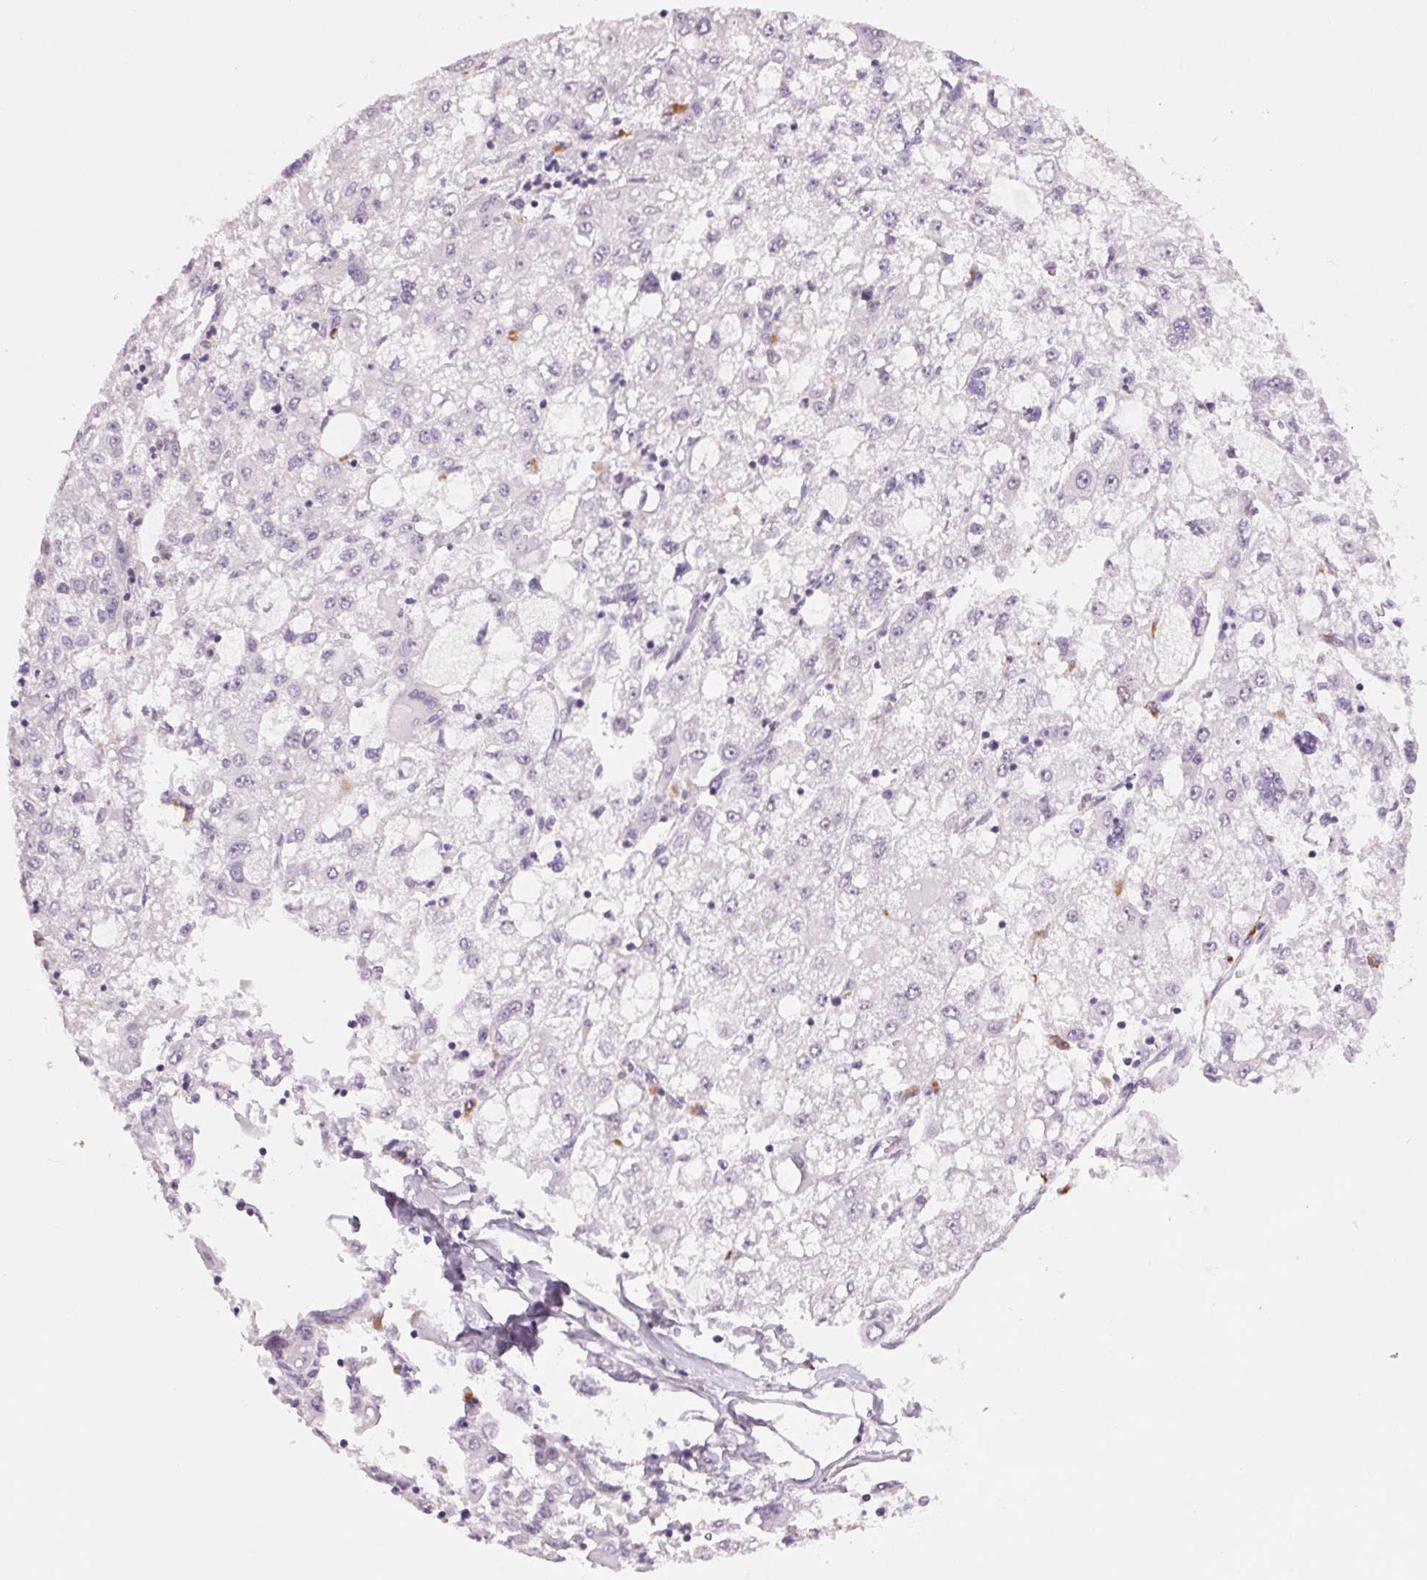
{"staining": {"intensity": "negative", "quantity": "none", "location": "none"}, "tissue": "liver cancer", "cell_type": "Tumor cells", "image_type": "cancer", "snomed": [{"axis": "morphology", "description": "Carcinoma, Hepatocellular, NOS"}, {"axis": "topography", "description": "Liver"}], "caption": "IHC histopathology image of human liver cancer stained for a protein (brown), which demonstrates no staining in tumor cells.", "gene": "MPO", "patient": {"sex": "male", "age": 40}}